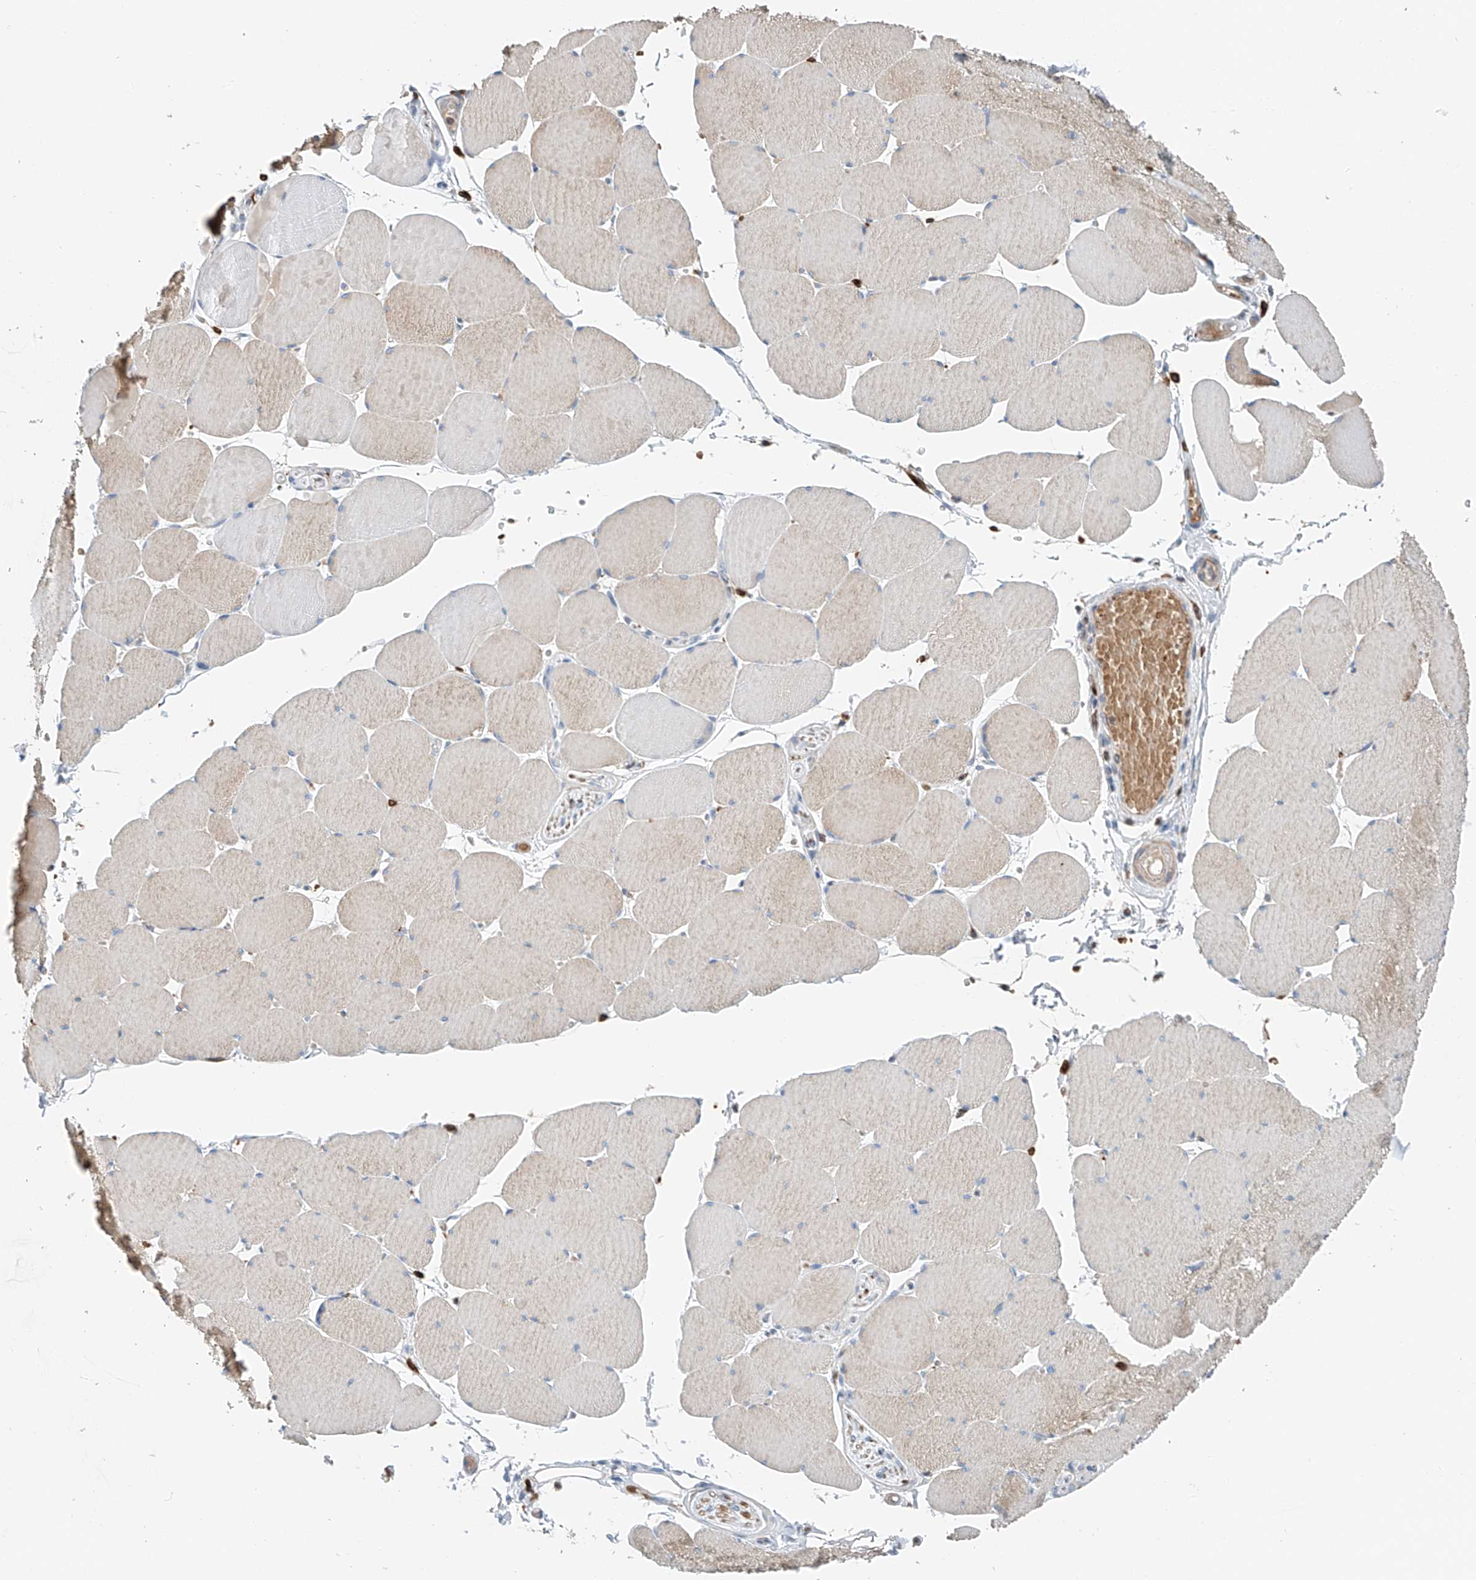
{"staining": {"intensity": "weak", "quantity": "25%-75%", "location": "cytoplasmic/membranous"}, "tissue": "skeletal muscle", "cell_type": "Myocytes", "image_type": "normal", "snomed": [{"axis": "morphology", "description": "Normal tissue, NOS"}, {"axis": "topography", "description": "Skeletal muscle"}, {"axis": "topography", "description": "Head-Neck"}], "caption": "Protein staining of unremarkable skeletal muscle demonstrates weak cytoplasmic/membranous staining in approximately 25%-75% of myocytes.", "gene": "TBXAS1", "patient": {"sex": "male", "age": 66}}